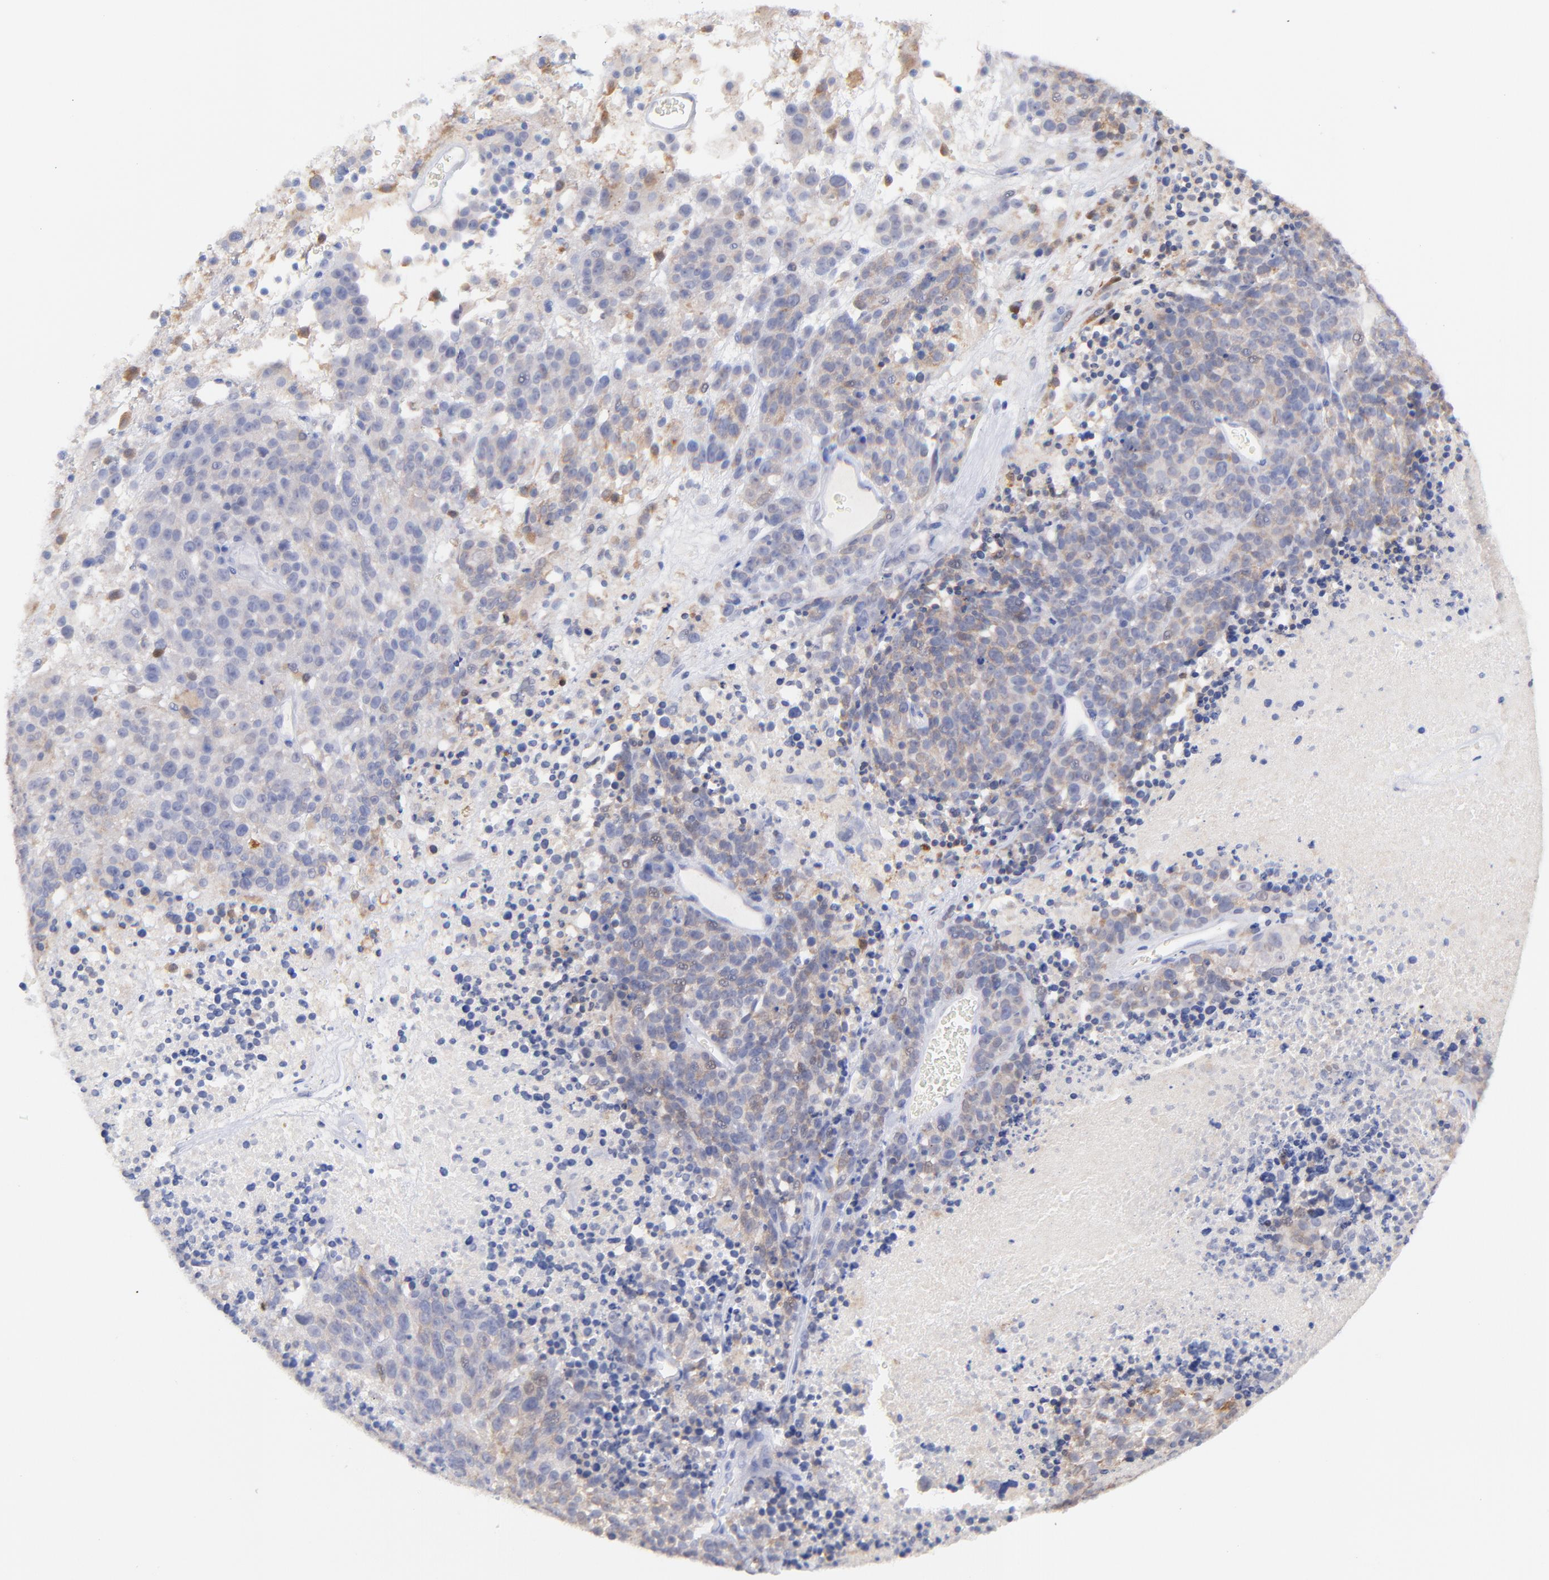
{"staining": {"intensity": "weak", "quantity": ">75%", "location": "cytoplasmic/membranous,nuclear"}, "tissue": "melanoma", "cell_type": "Tumor cells", "image_type": "cancer", "snomed": [{"axis": "morphology", "description": "Malignant melanoma, Metastatic site"}, {"axis": "topography", "description": "Cerebral cortex"}], "caption": "A low amount of weak cytoplasmic/membranous and nuclear expression is appreciated in approximately >75% of tumor cells in melanoma tissue.", "gene": "CFAP57", "patient": {"sex": "female", "age": 52}}